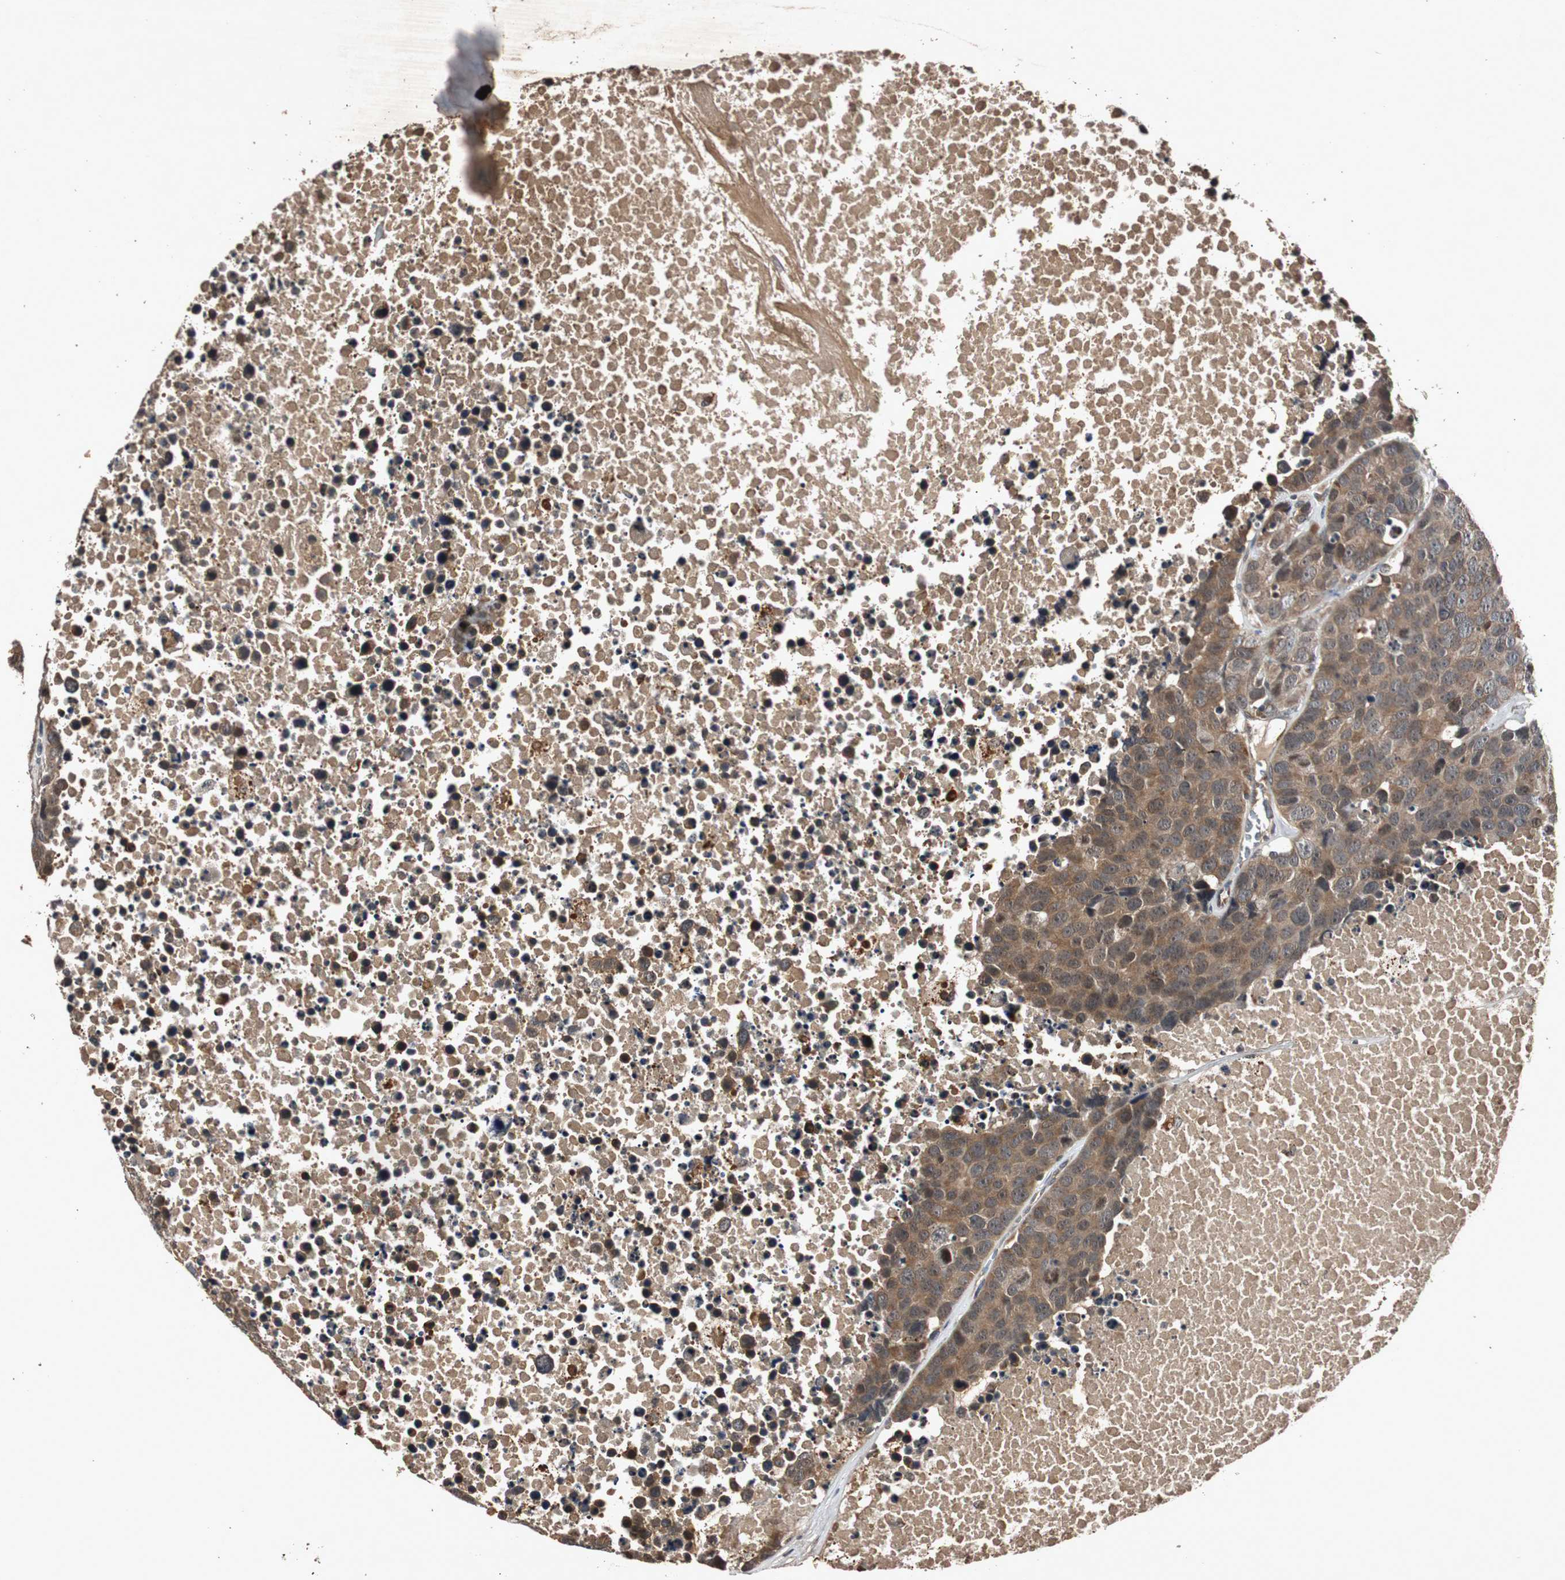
{"staining": {"intensity": "strong", "quantity": ">75%", "location": "cytoplasmic/membranous"}, "tissue": "carcinoid", "cell_type": "Tumor cells", "image_type": "cancer", "snomed": [{"axis": "morphology", "description": "Carcinoid, malignant, NOS"}, {"axis": "topography", "description": "Lung"}], "caption": "Immunohistochemistry histopathology image of neoplastic tissue: human carcinoid stained using immunohistochemistry exhibits high levels of strong protein expression localized specifically in the cytoplasmic/membranous of tumor cells, appearing as a cytoplasmic/membranous brown color.", "gene": "SLIT2", "patient": {"sex": "male", "age": 60}}